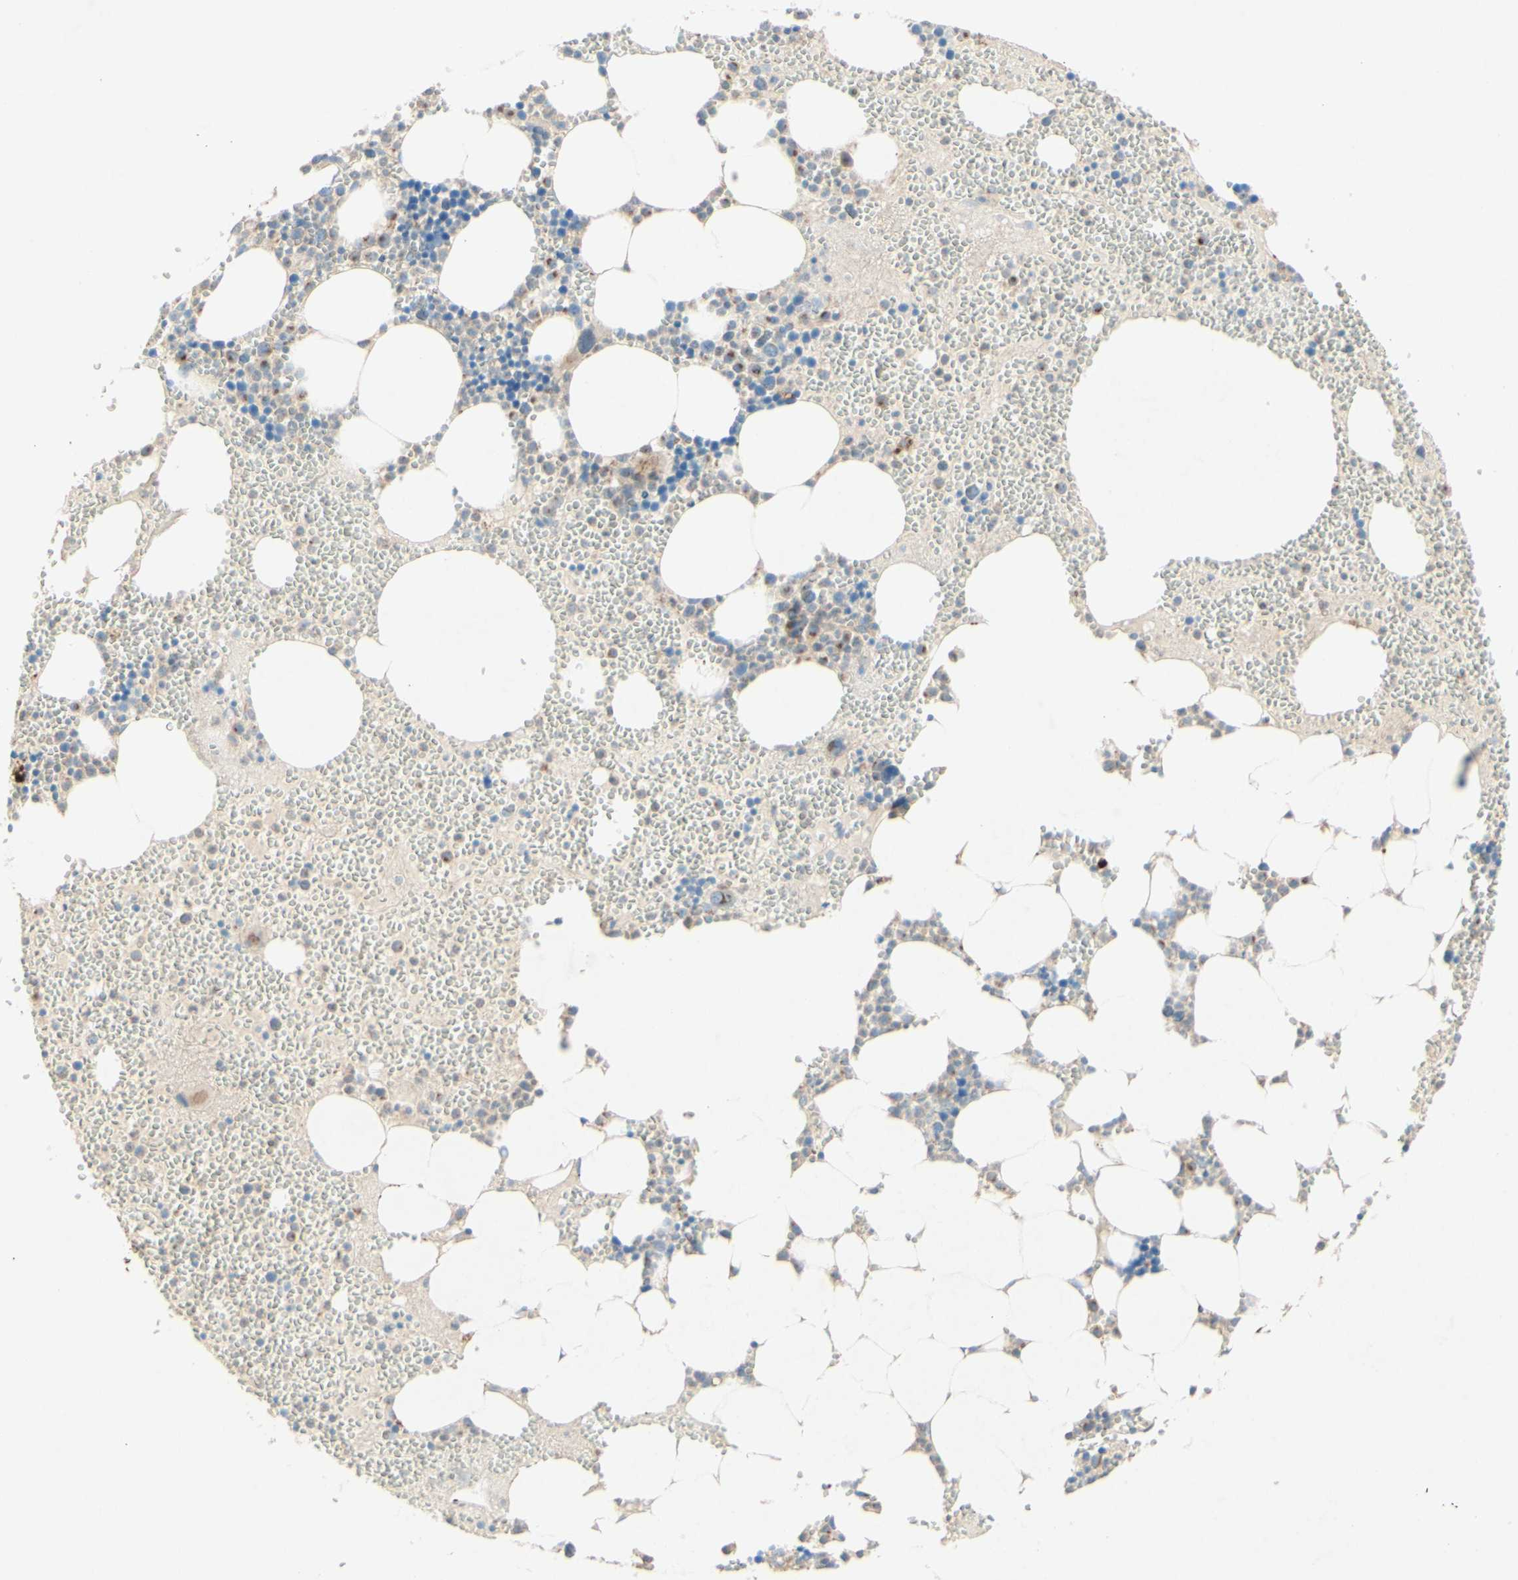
{"staining": {"intensity": "weak", "quantity": "25%-75%", "location": "cytoplasmic/membranous"}, "tissue": "bone marrow", "cell_type": "Hematopoietic cells", "image_type": "normal", "snomed": [{"axis": "morphology", "description": "Normal tissue, NOS"}, {"axis": "morphology", "description": "Inflammation, NOS"}, {"axis": "topography", "description": "Bone marrow"}], "caption": "This micrograph exhibits immunohistochemistry staining of unremarkable human bone marrow, with low weak cytoplasmic/membranous expression in about 25%-75% of hematopoietic cells.", "gene": "MTM1", "patient": {"sex": "female", "age": 76}}